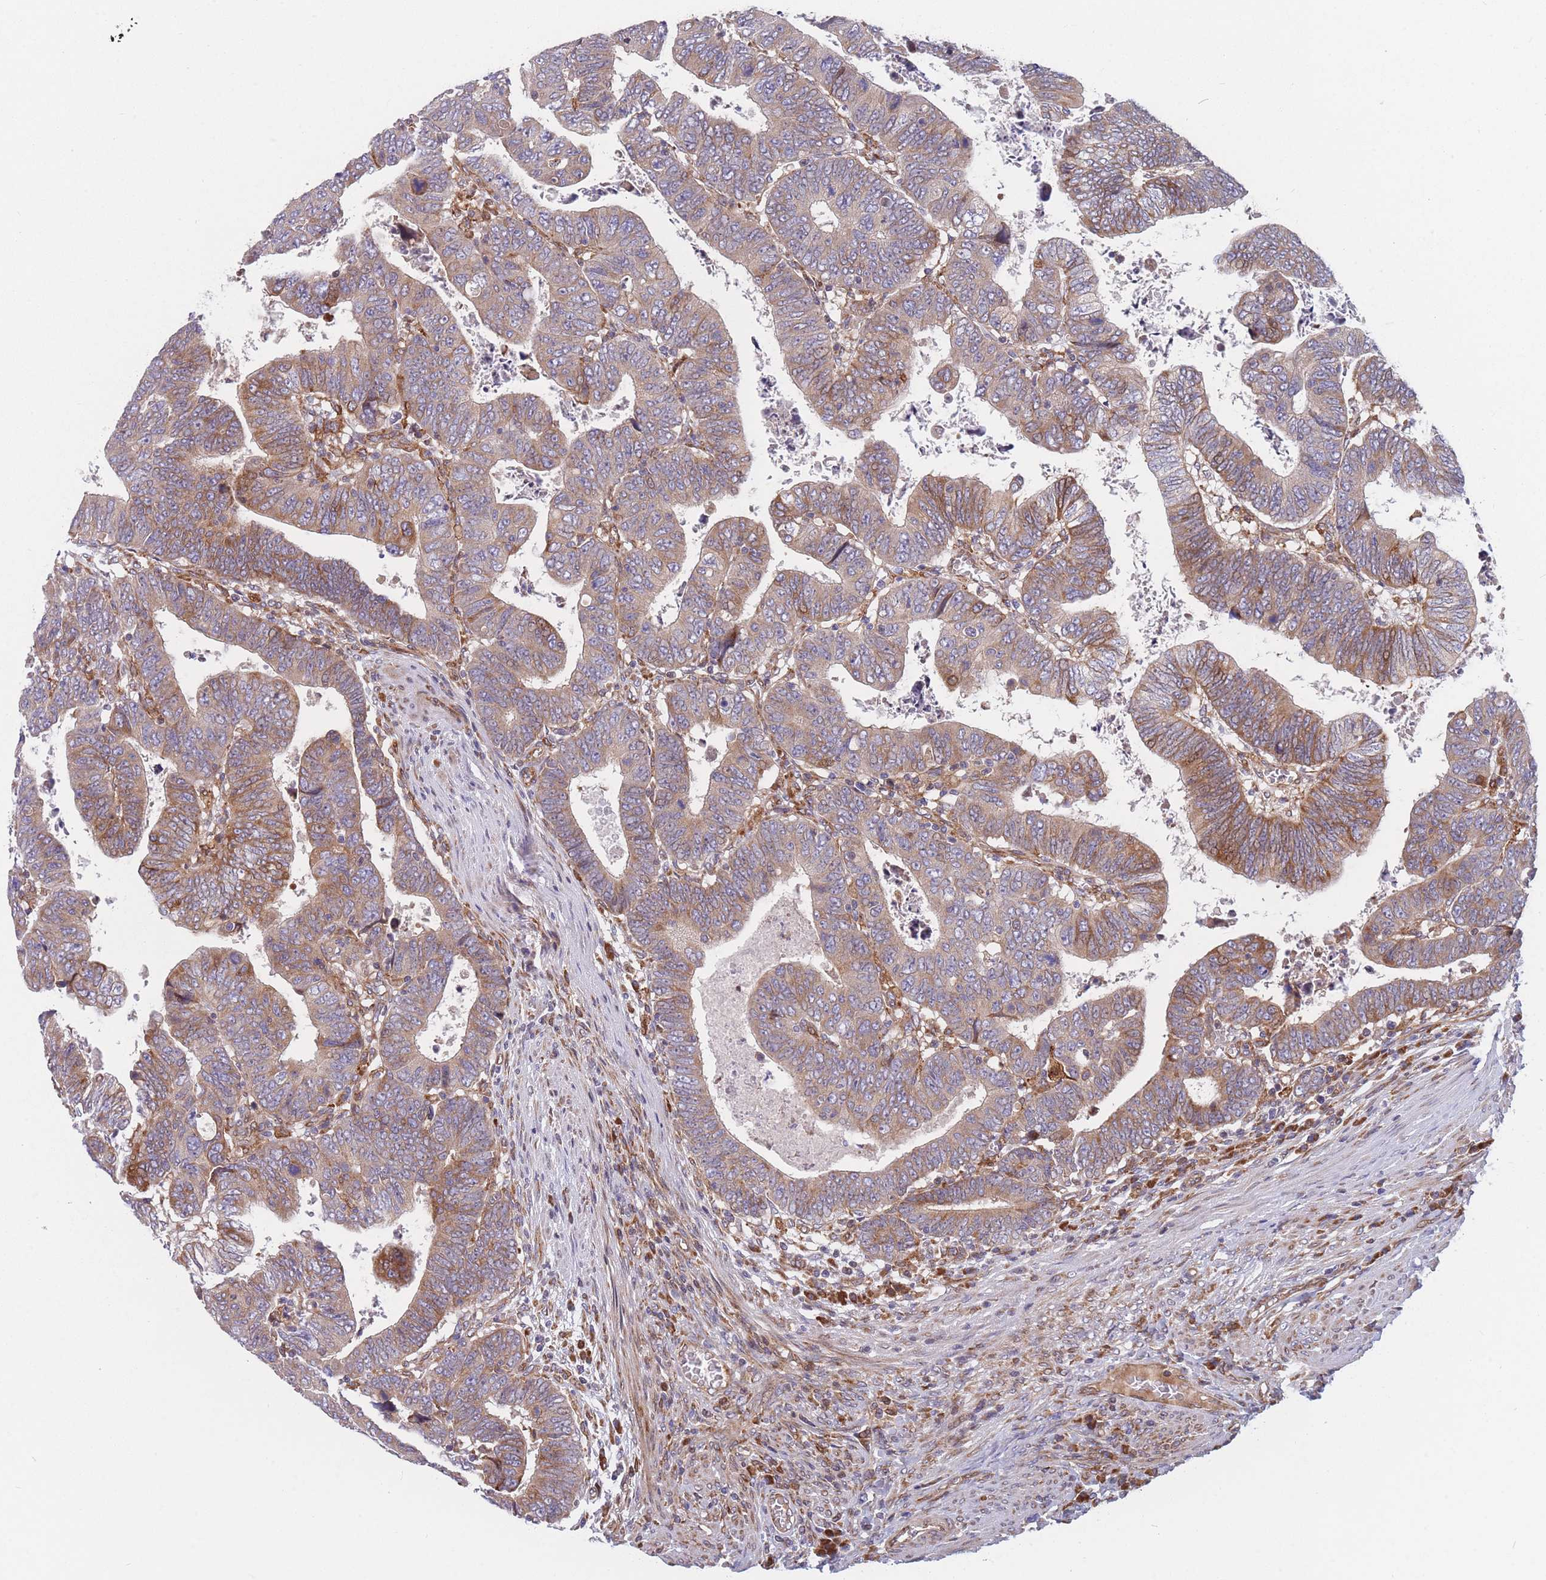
{"staining": {"intensity": "moderate", "quantity": ">75%", "location": "cytoplasmic/membranous"}, "tissue": "colorectal cancer", "cell_type": "Tumor cells", "image_type": "cancer", "snomed": [{"axis": "morphology", "description": "Normal tissue, NOS"}, {"axis": "morphology", "description": "Adenocarcinoma, NOS"}, {"axis": "topography", "description": "Rectum"}], "caption": "A brown stain labels moderate cytoplasmic/membranous staining of a protein in human colorectal adenocarcinoma tumor cells. (Stains: DAB (3,3'-diaminobenzidine) in brown, nuclei in blue, Microscopy: brightfield microscopy at high magnification).", "gene": "TMEM131L", "patient": {"sex": "female", "age": 65}}